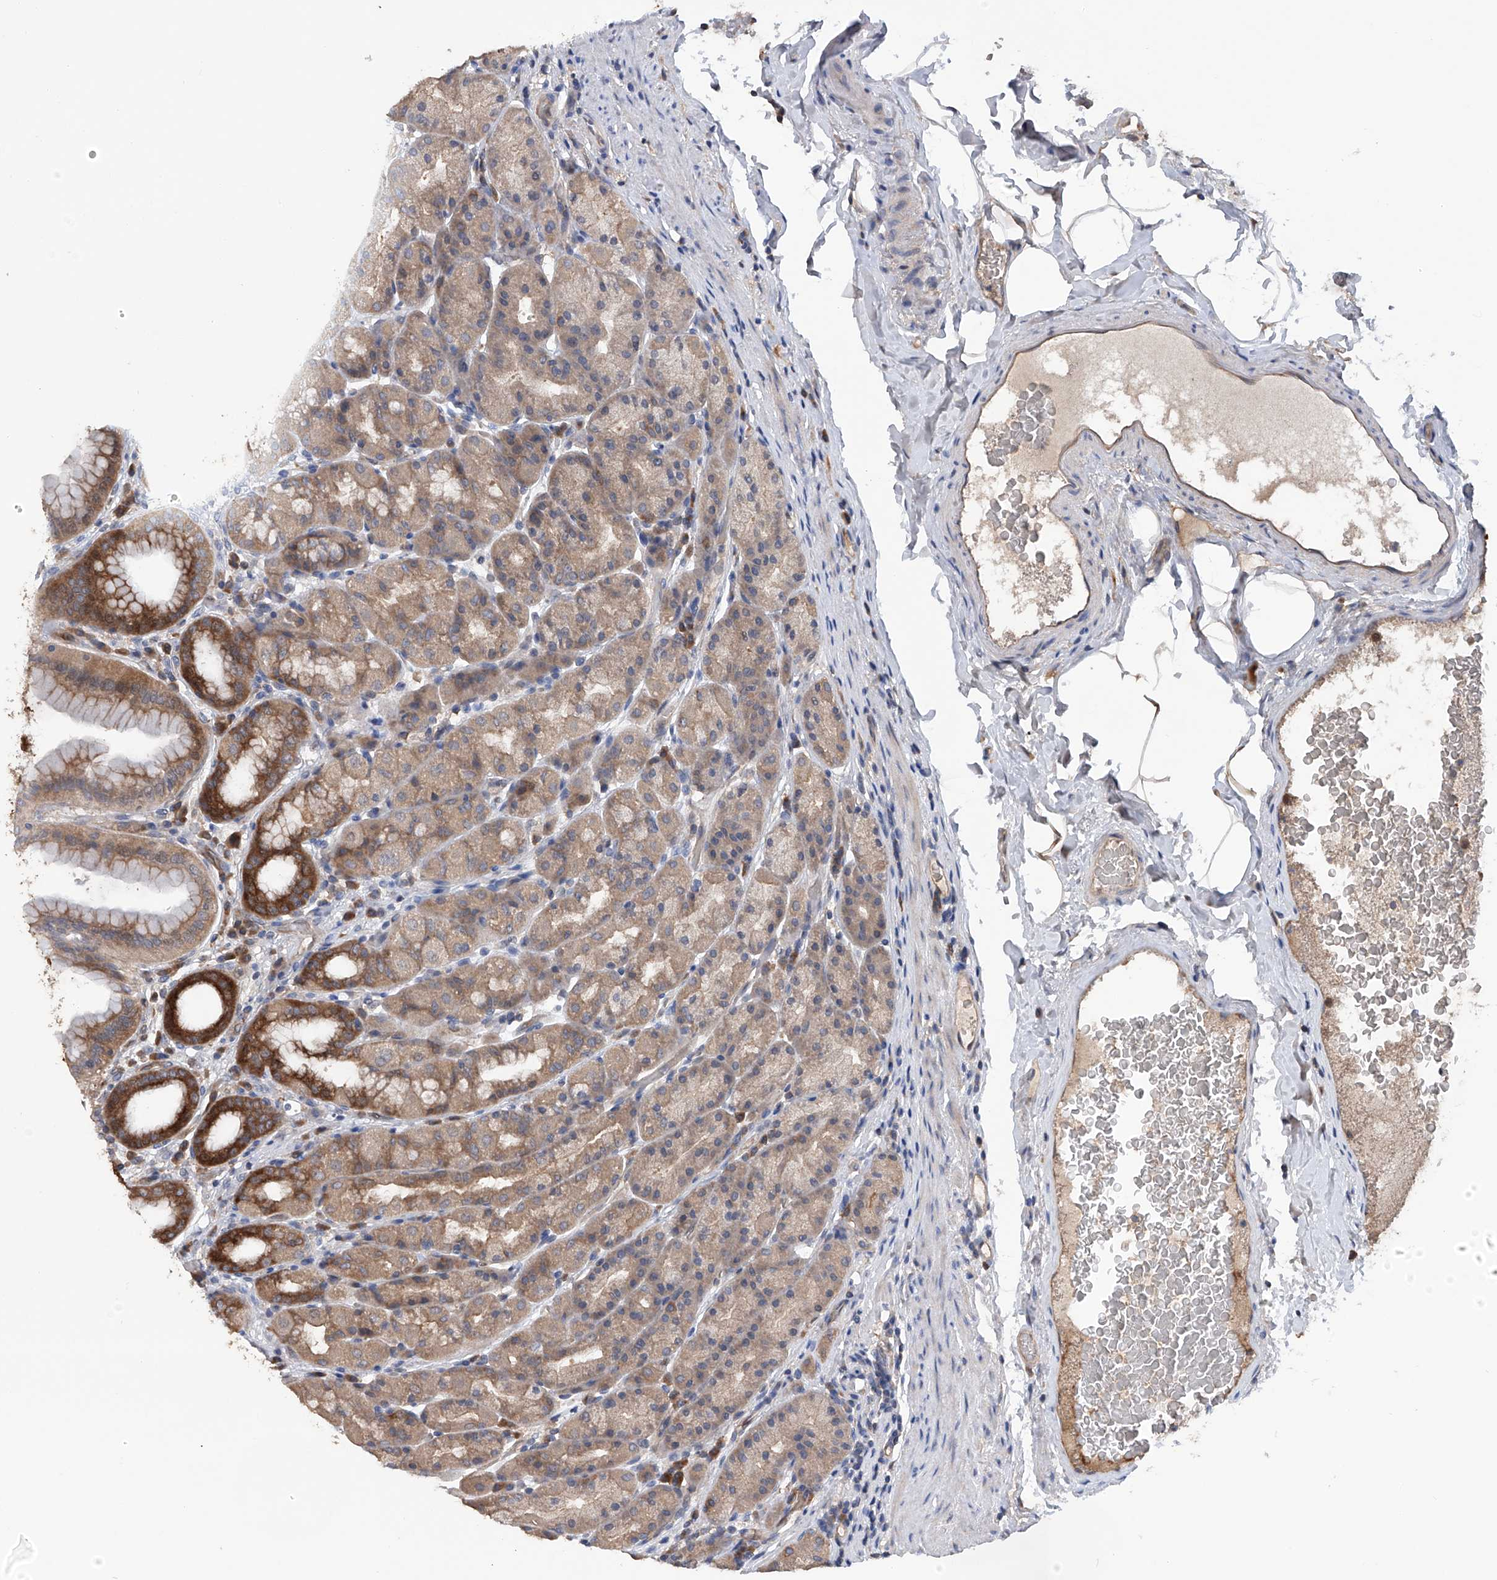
{"staining": {"intensity": "strong", "quantity": "<25%", "location": "cytoplasmic/membranous"}, "tissue": "stomach", "cell_type": "Glandular cells", "image_type": "normal", "snomed": [{"axis": "morphology", "description": "Normal tissue, NOS"}, {"axis": "topography", "description": "Stomach, upper"}], "caption": "A histopathology image showing strong cytoplasmic/membranous expression in about <25% of glandular cells in unremarkable stomach, as visualized by brown immunohistochemical staining.", "gene": "NUDT17", "patient": {"sex": "male", "age": 68}}